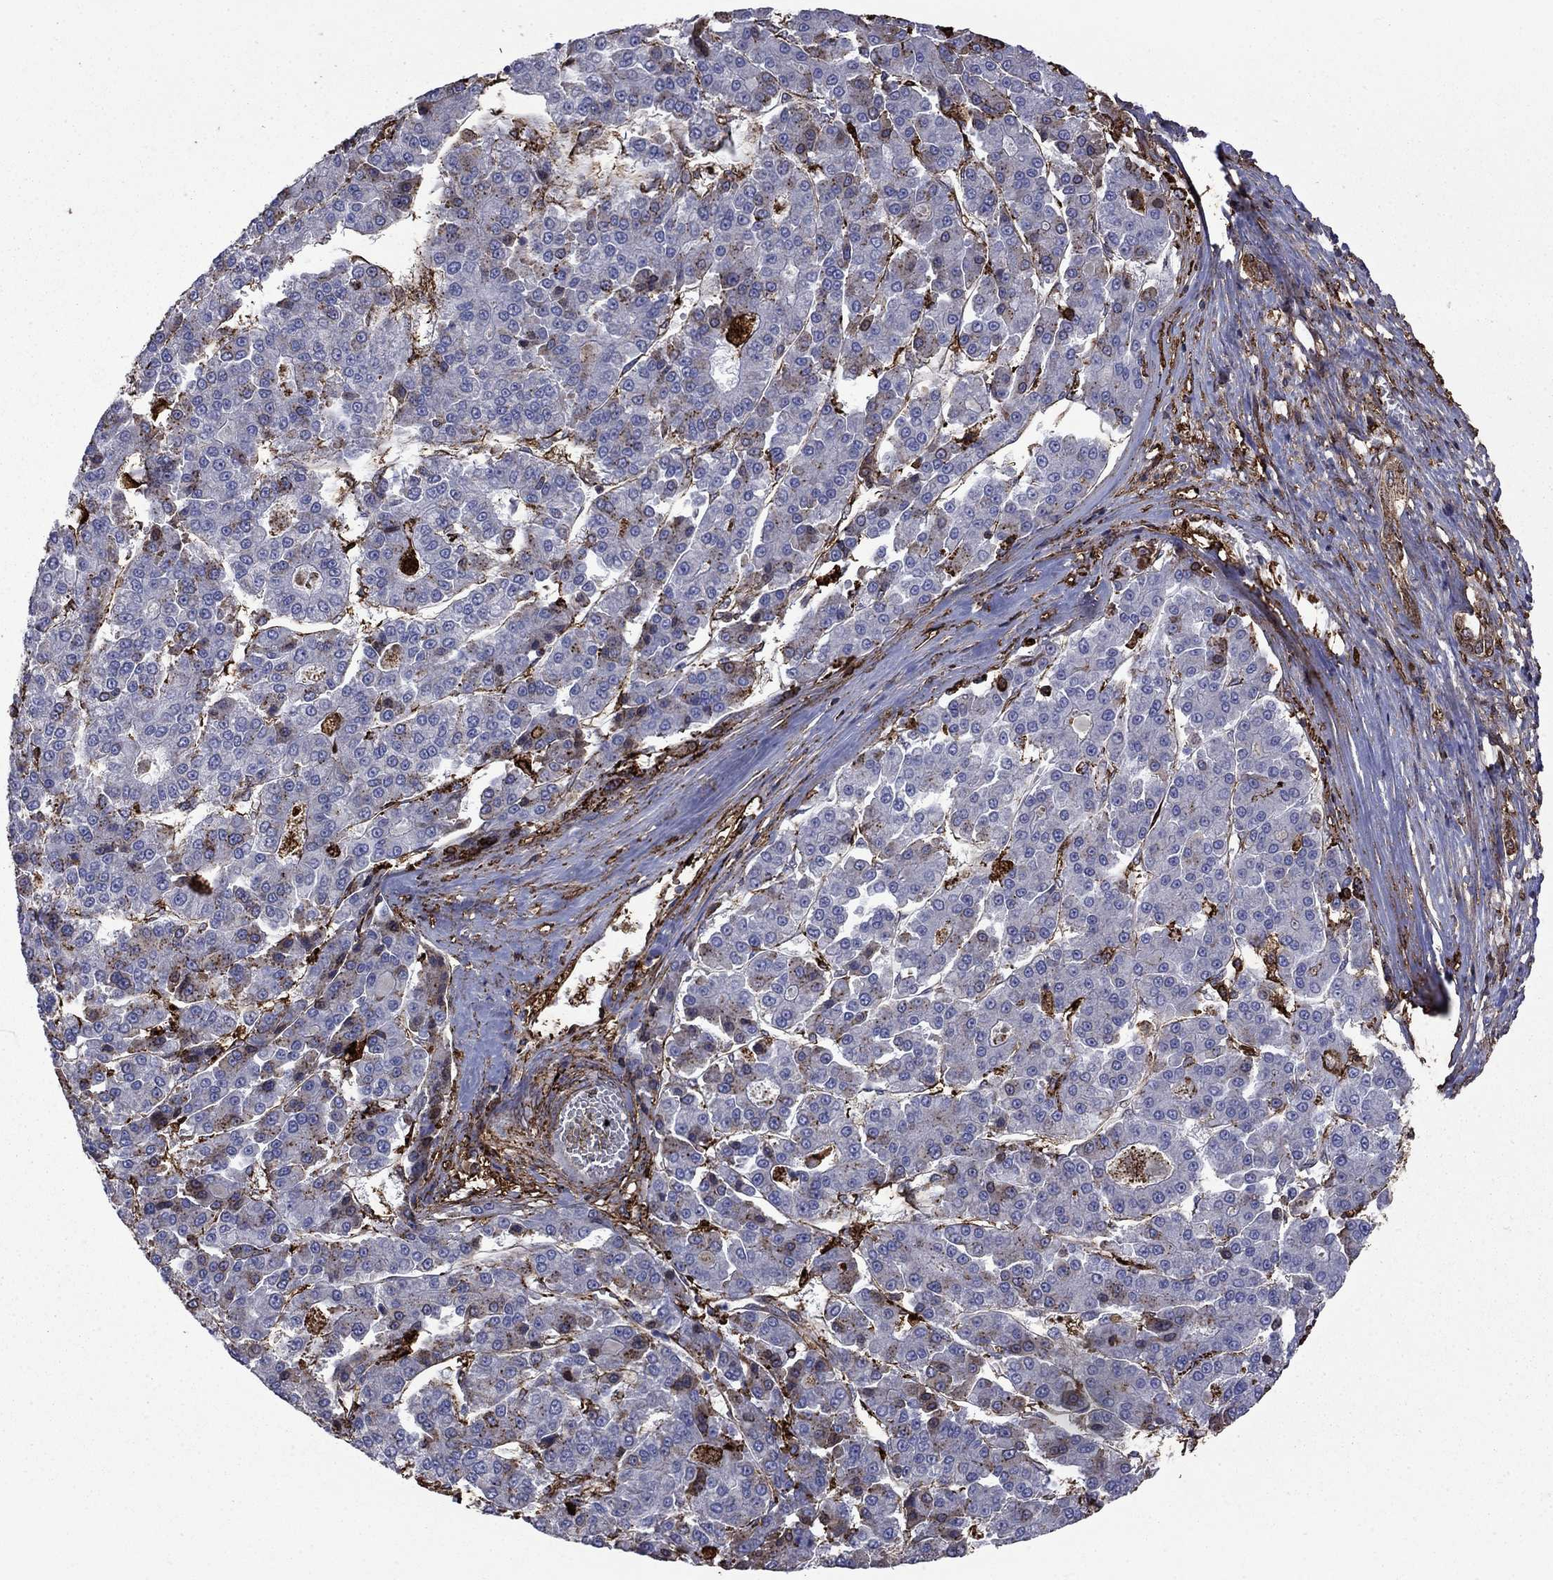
{"staining": {"intensity": "negative", "quantity": "none", "location": "none"}, "tissue": "liver cancer", "cell_type": "Tumor cells", "image_type": "cancer", "snomed": [{"axis": "morphology", "description": "Carcinoma, Hepatocellular, NOS"}, {"axis": "topography", "description": "Liver"}], "caption": "DAB (3,3'-diaminobenzidine) immunohistochemical staining of hepatocellular carcinoma (liver) exhibits no significant expression in tumor cells.", "gene": "PLAU", "patient": {"sex": "male", "age": 70}}